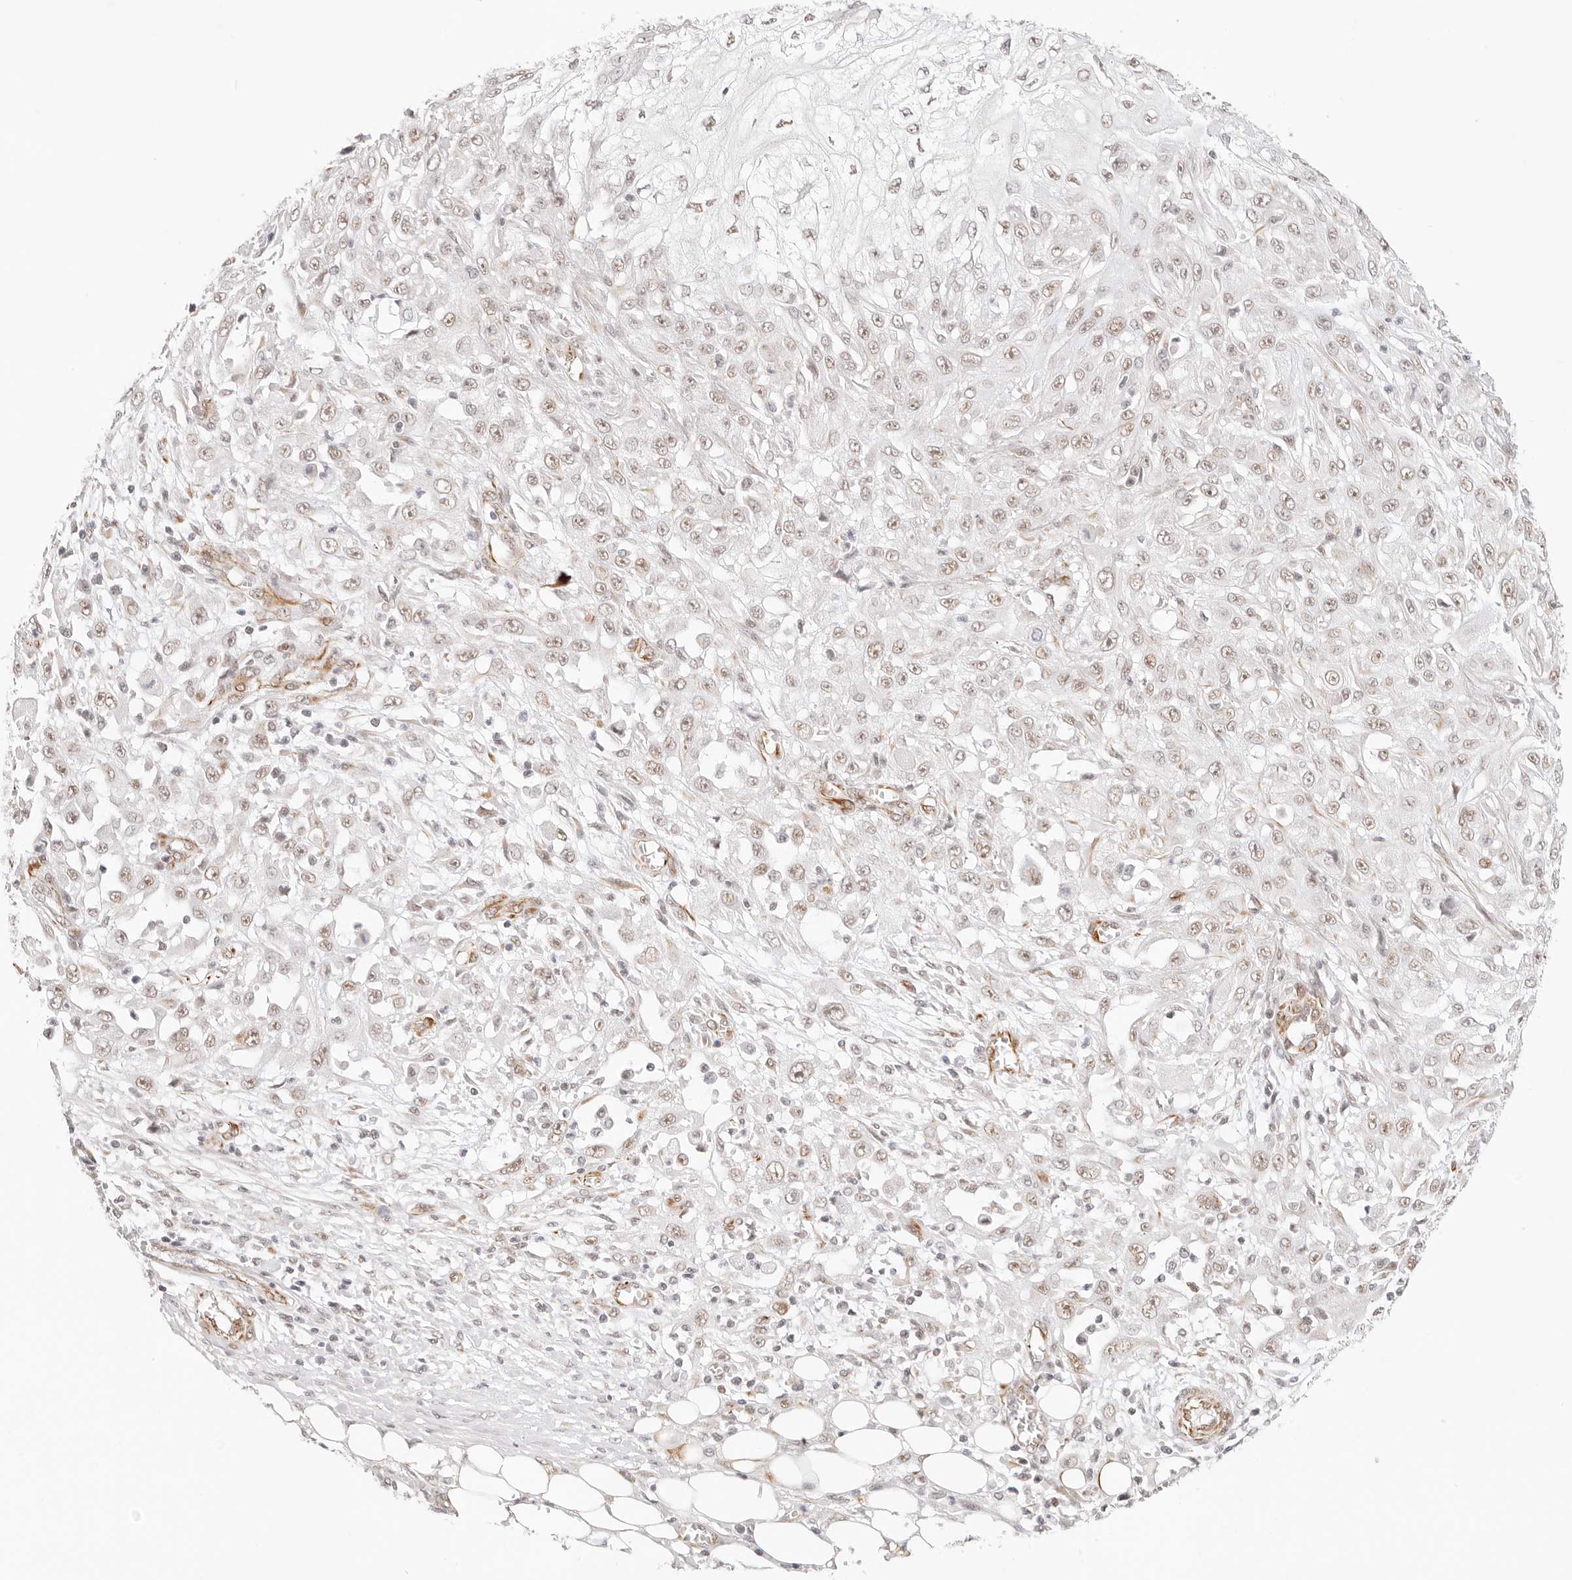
{"staining": {"intensity": "weak", "quantity": "25%-75%", "location": "nuclear"}, "tissue": "skin cancer", "cell_type": "Tumor cells", "image_type": "cancer", "snomed": [{"axis": "morphology", "description": "Squamous cell carcinoma, NOS"}, {"axis": "morphology", "description": "Squamous cell carcinoma, metastatic, NOS"}, {"axis": "topography", "description": "Skin"}, {"axis": "topography", "description": "Lymph node"}], "caption": "Immunohistochemistry (IHC) staining of skin cancer, which displays low levels of weak nuclear staining in about 25%-75% of tumor cells indicating weak nuclear protein positivity. The staining was performed using DAB (3,3'-diaminobenzidine) (brown) for protein detection and nuclei were counterstained in hematoxylin (blue).", "gene": "ZC3H11A", "patient": {"sex": "male", "age": 75}}